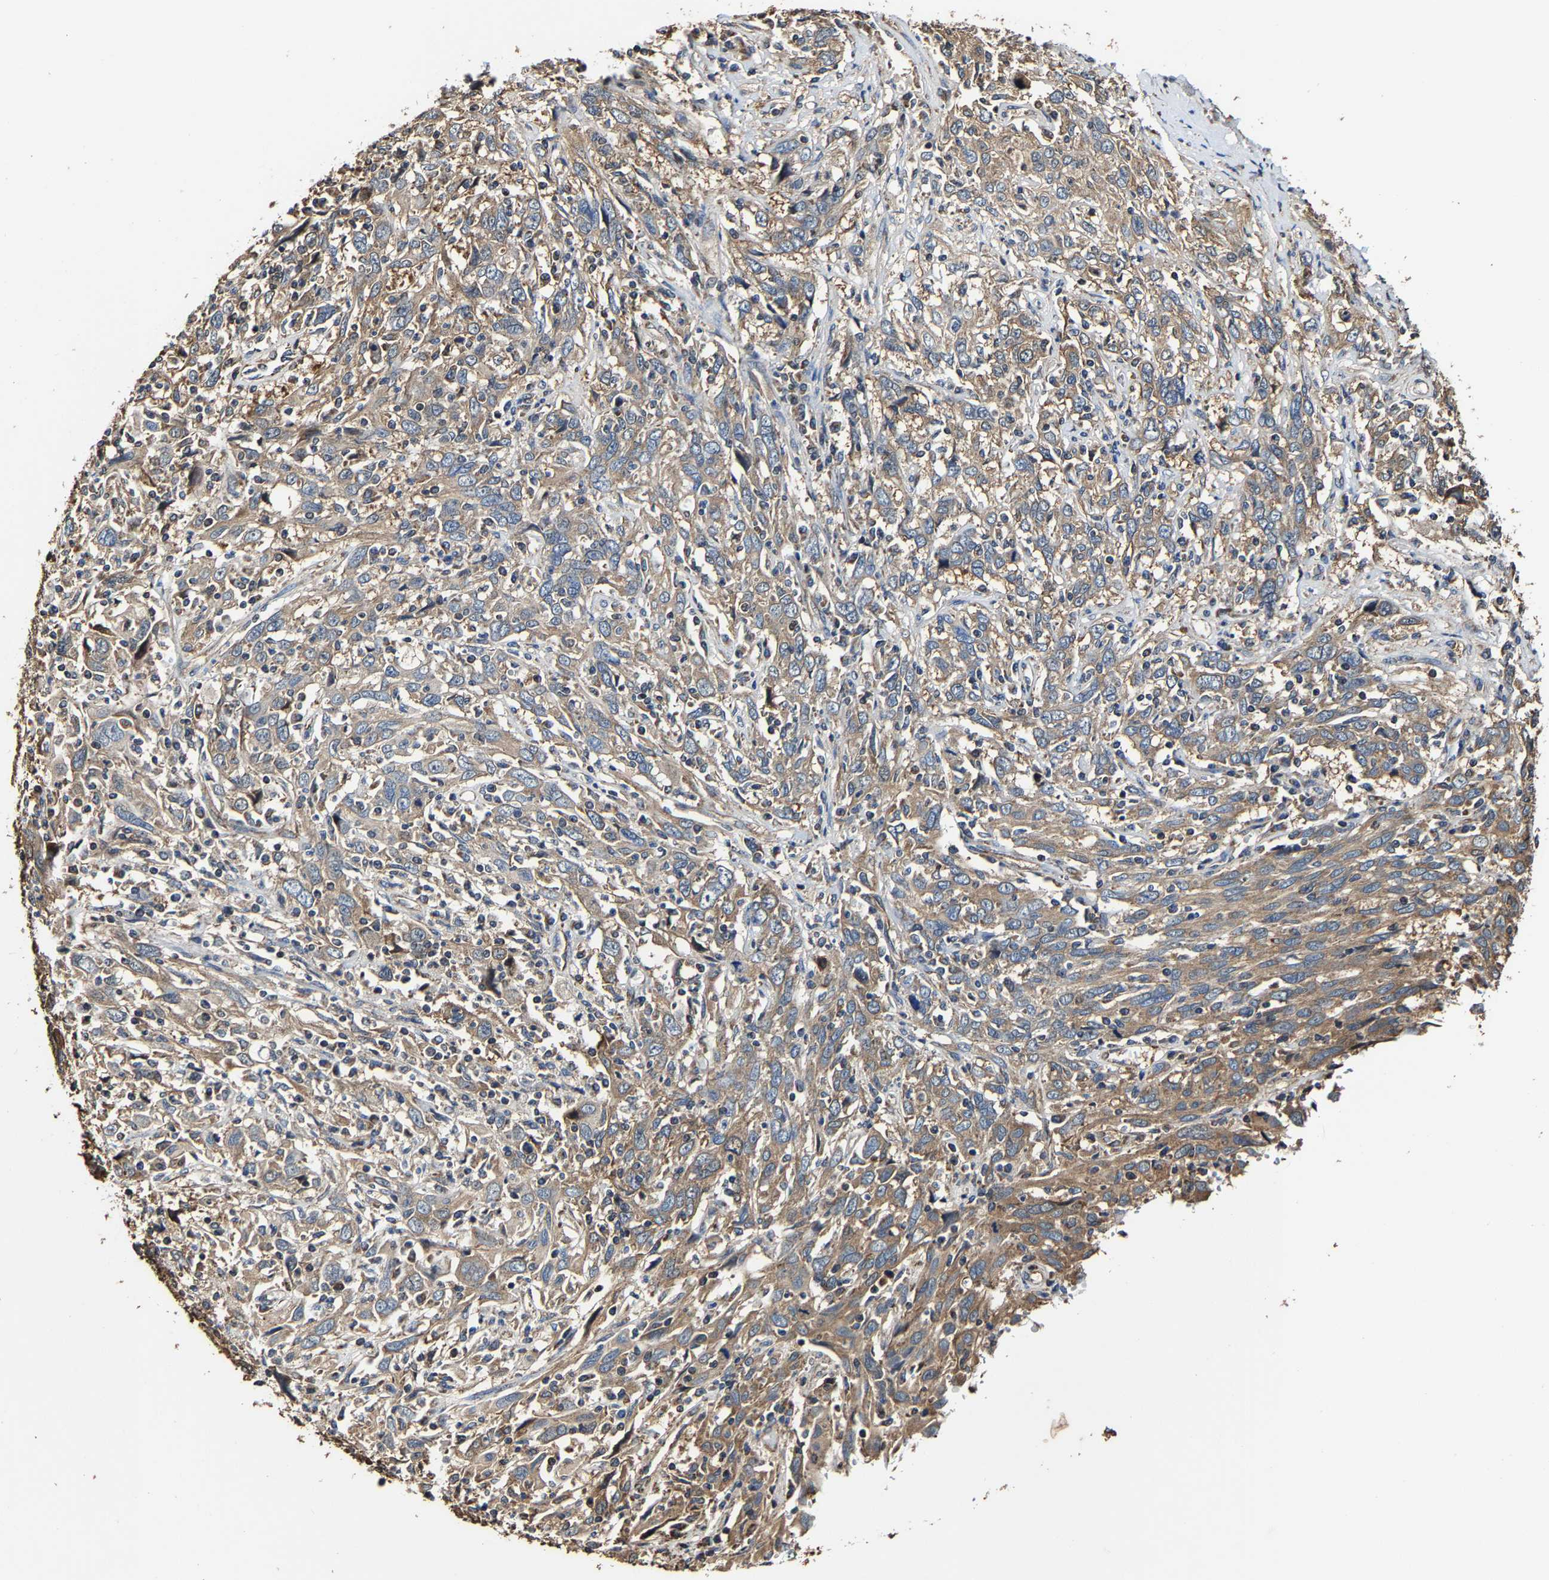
{"staining": {"intensity": "moderate", "quantity": ">75%", "location": "cytoplasmic/membranous"}, "tissue": "cervical cancer", "cell_type": "Tumor cells", "image_type": "cancer", "snomed": [{"axis": "morphology", "description": "Squamous cell carcinoma, NOS"}, {"axis": "topography", "description": "Cervix"}], "caption": "Moderate cytoplasmic/membranous protein expression is present in approximately >75% of tumor cells in cervical cancer (squamous cell carcinoma). Nuclei are stained in blue.", "gene": "GFRA3", "patient": {"sex": "female", "age": 46}}